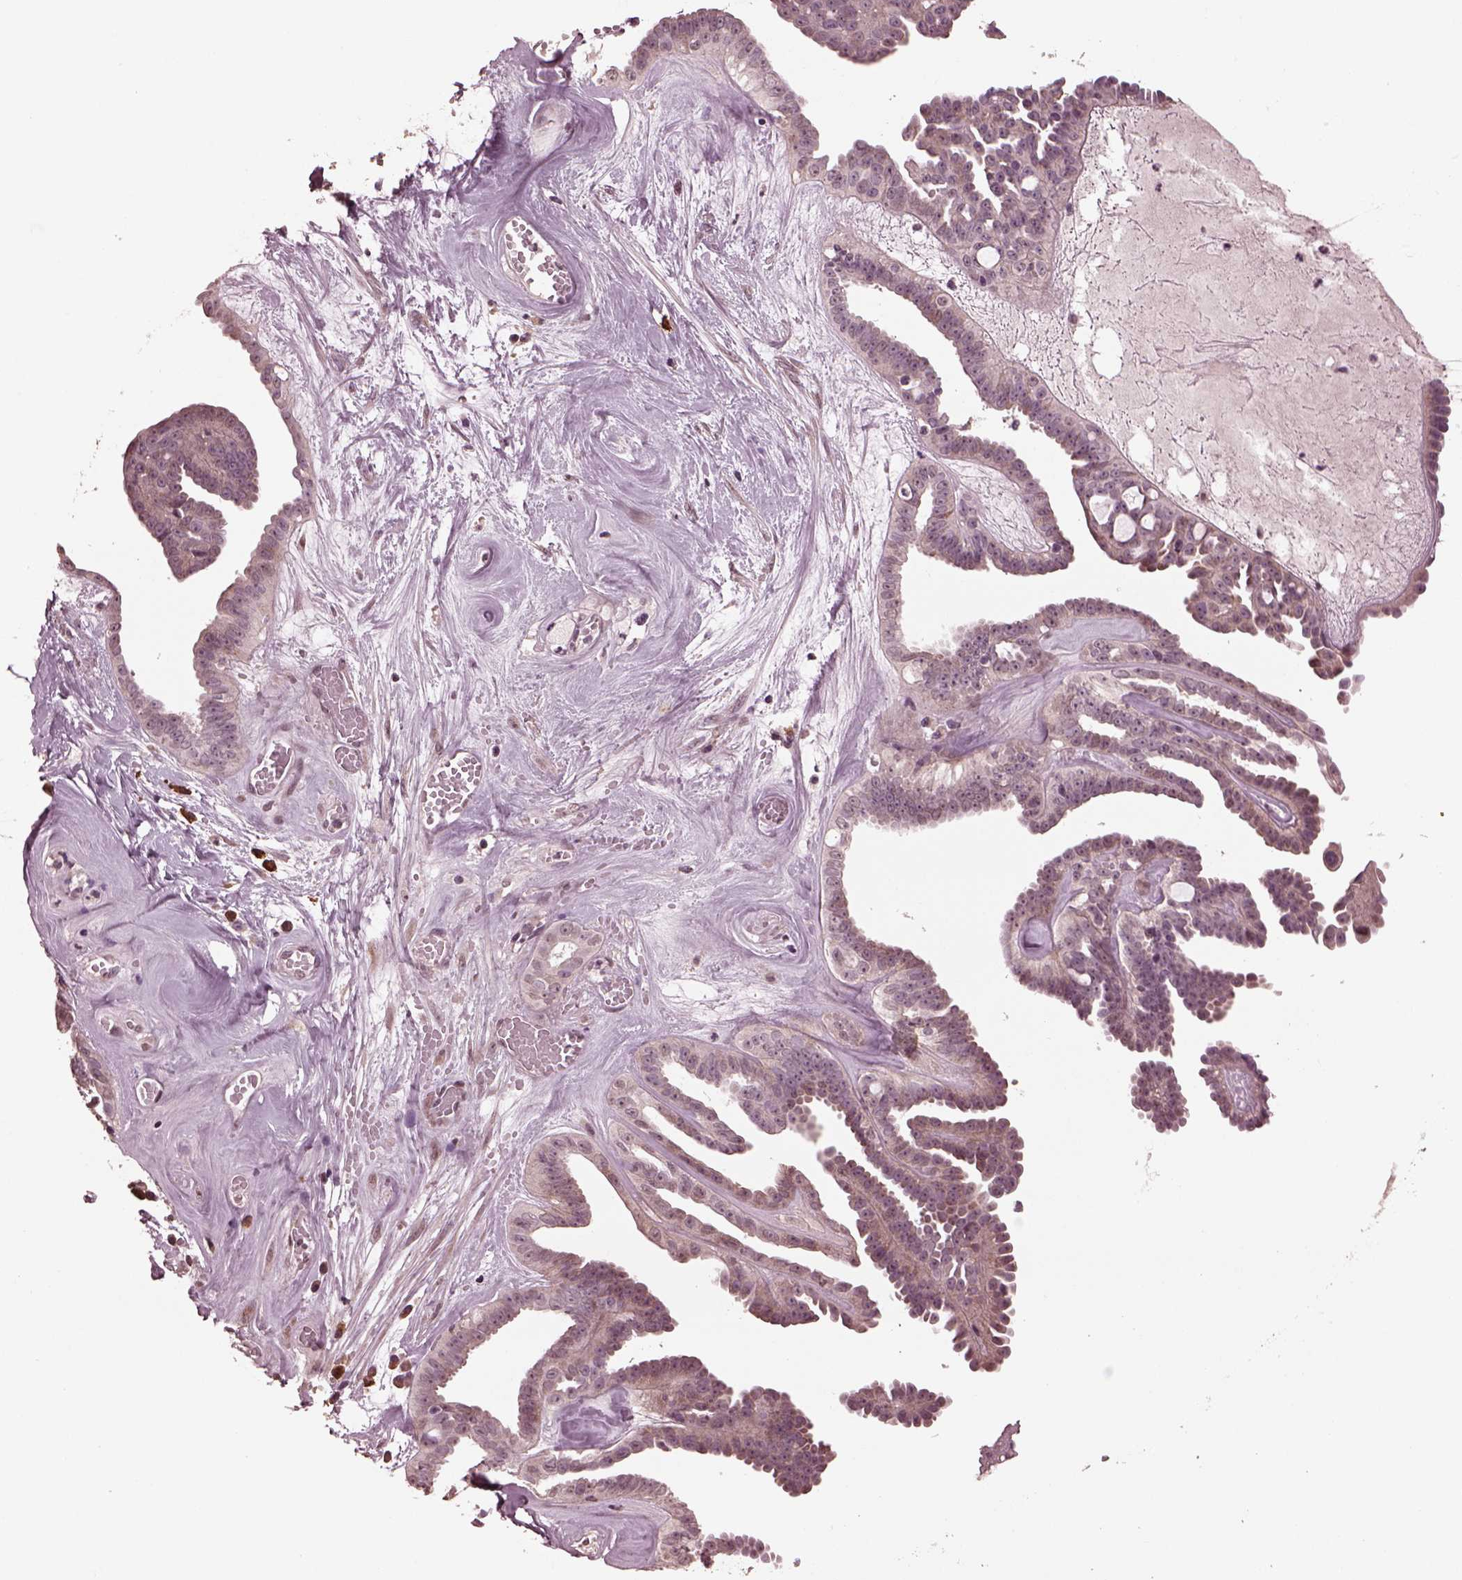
{"staining": {"intensity": "weak", "quantity": ">75%", "location": "cytoplasmic/membranous"}, "tissue": "ovarian cancer", "cell_type": "Tumor cells", "image_type": "cancer", "snomed": [{"axis": "morphology", "description": "Cystadenocarcinoma, serous, NOS"}, {"axis": "topography", "description": "Ovary"}], "caption": "Human ovarian cancer (serous cystadenocarcinoma) stained with a protein marker reveals weak staining in tumor cells.", "gene": "IL18RAP", "patient": {"sex": "female", "age": 71}}